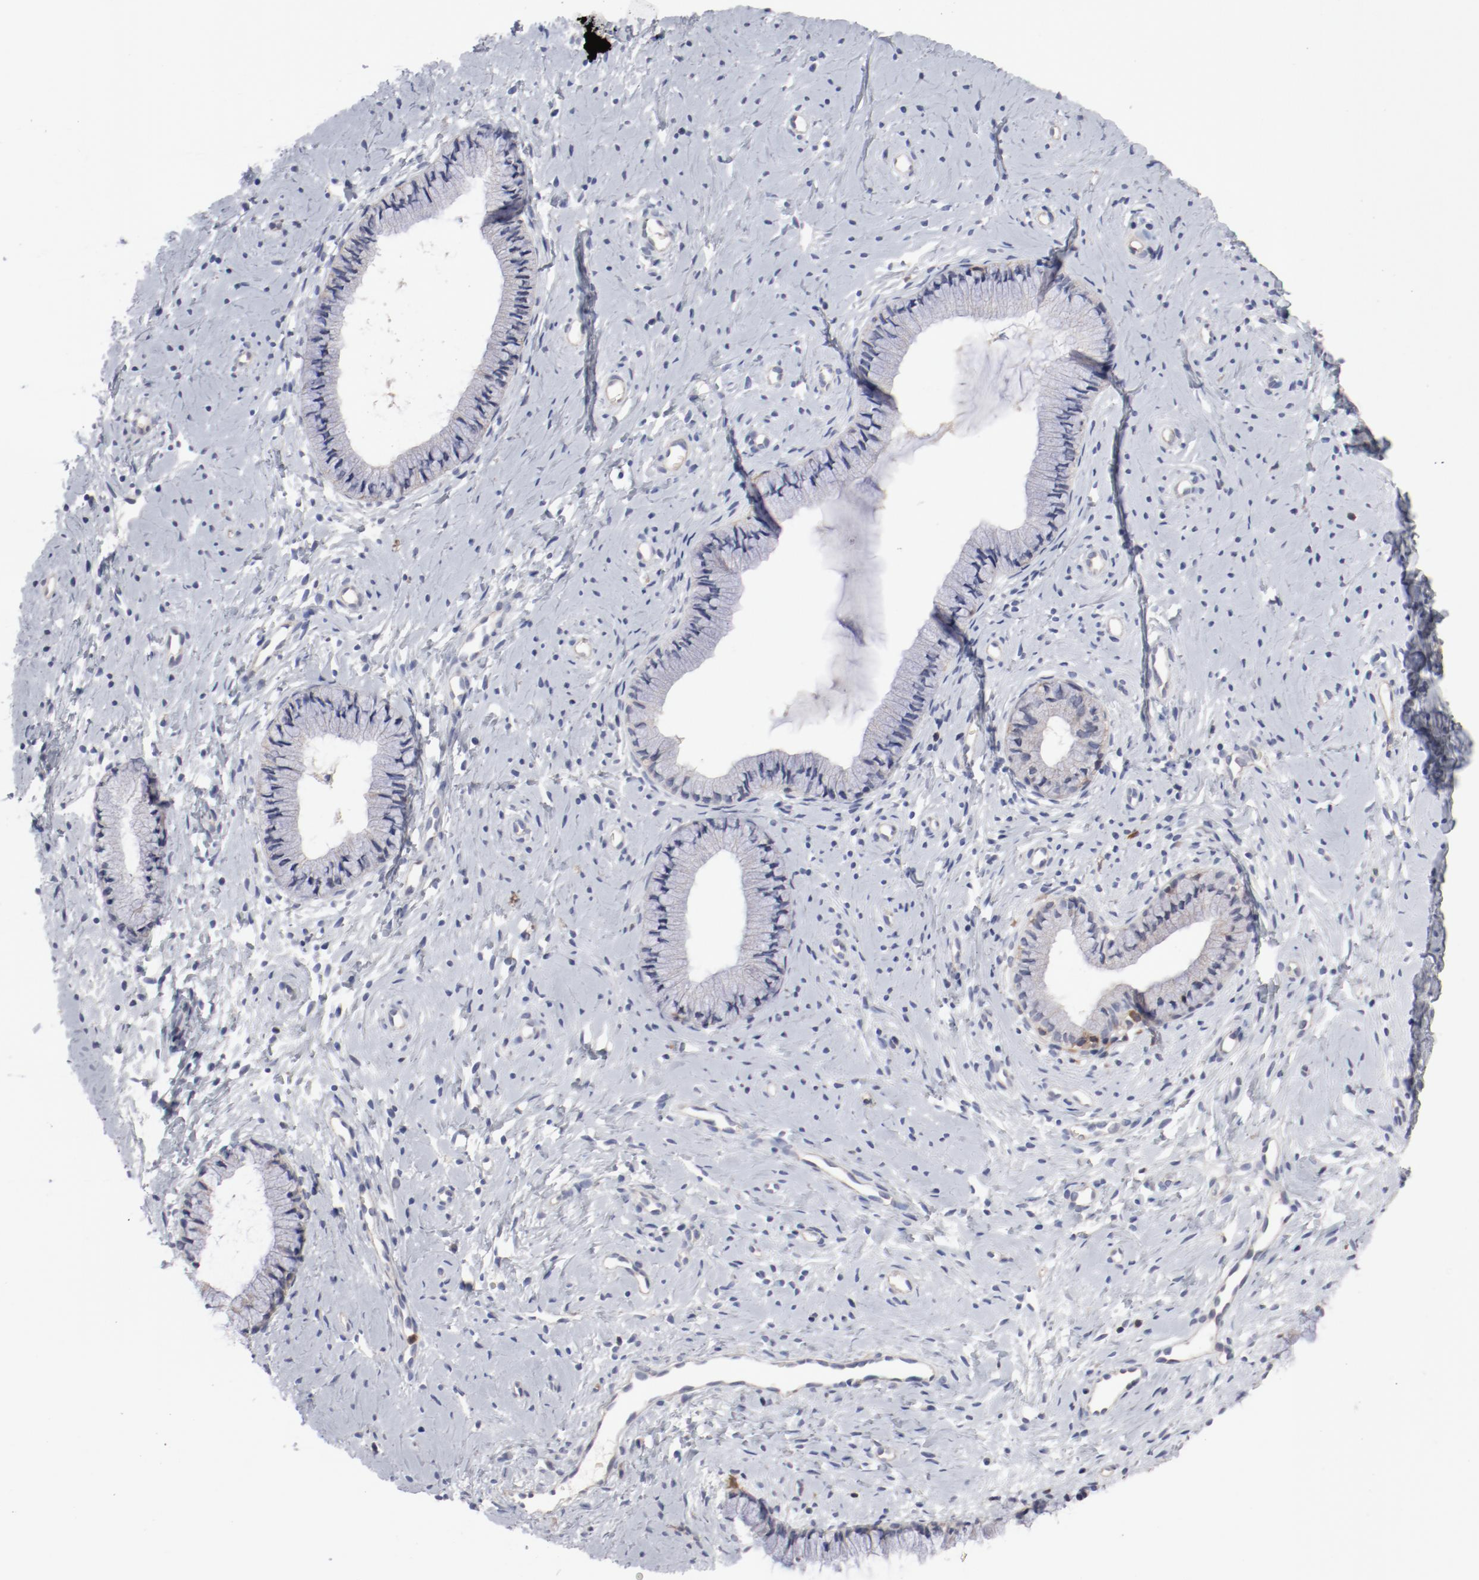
{"staining": {"intensity": "negative", "quantity": "none", "location": "none"}, "tissue": "cervix", "cell_type": "Glandular cells", "image_type": "normal", "snomed": [{"axis": "morphology", "description": "Normal tissue, NOS"}, {"axis": "topography", "description": "Cervix"}], "caption": "Immunohistochemistry (IHC) histopathology image of benign cervix stained for a protein (brown), which shows no positivity in glandular cells. Brightfield microscopy of IHC stained with DAB (3,3'-diaminobenzidine) (brown) and hematoxylin (blue), captured at high magnification.", "gene": "CBL", "patient": {"sex": "female", "age": 46}}